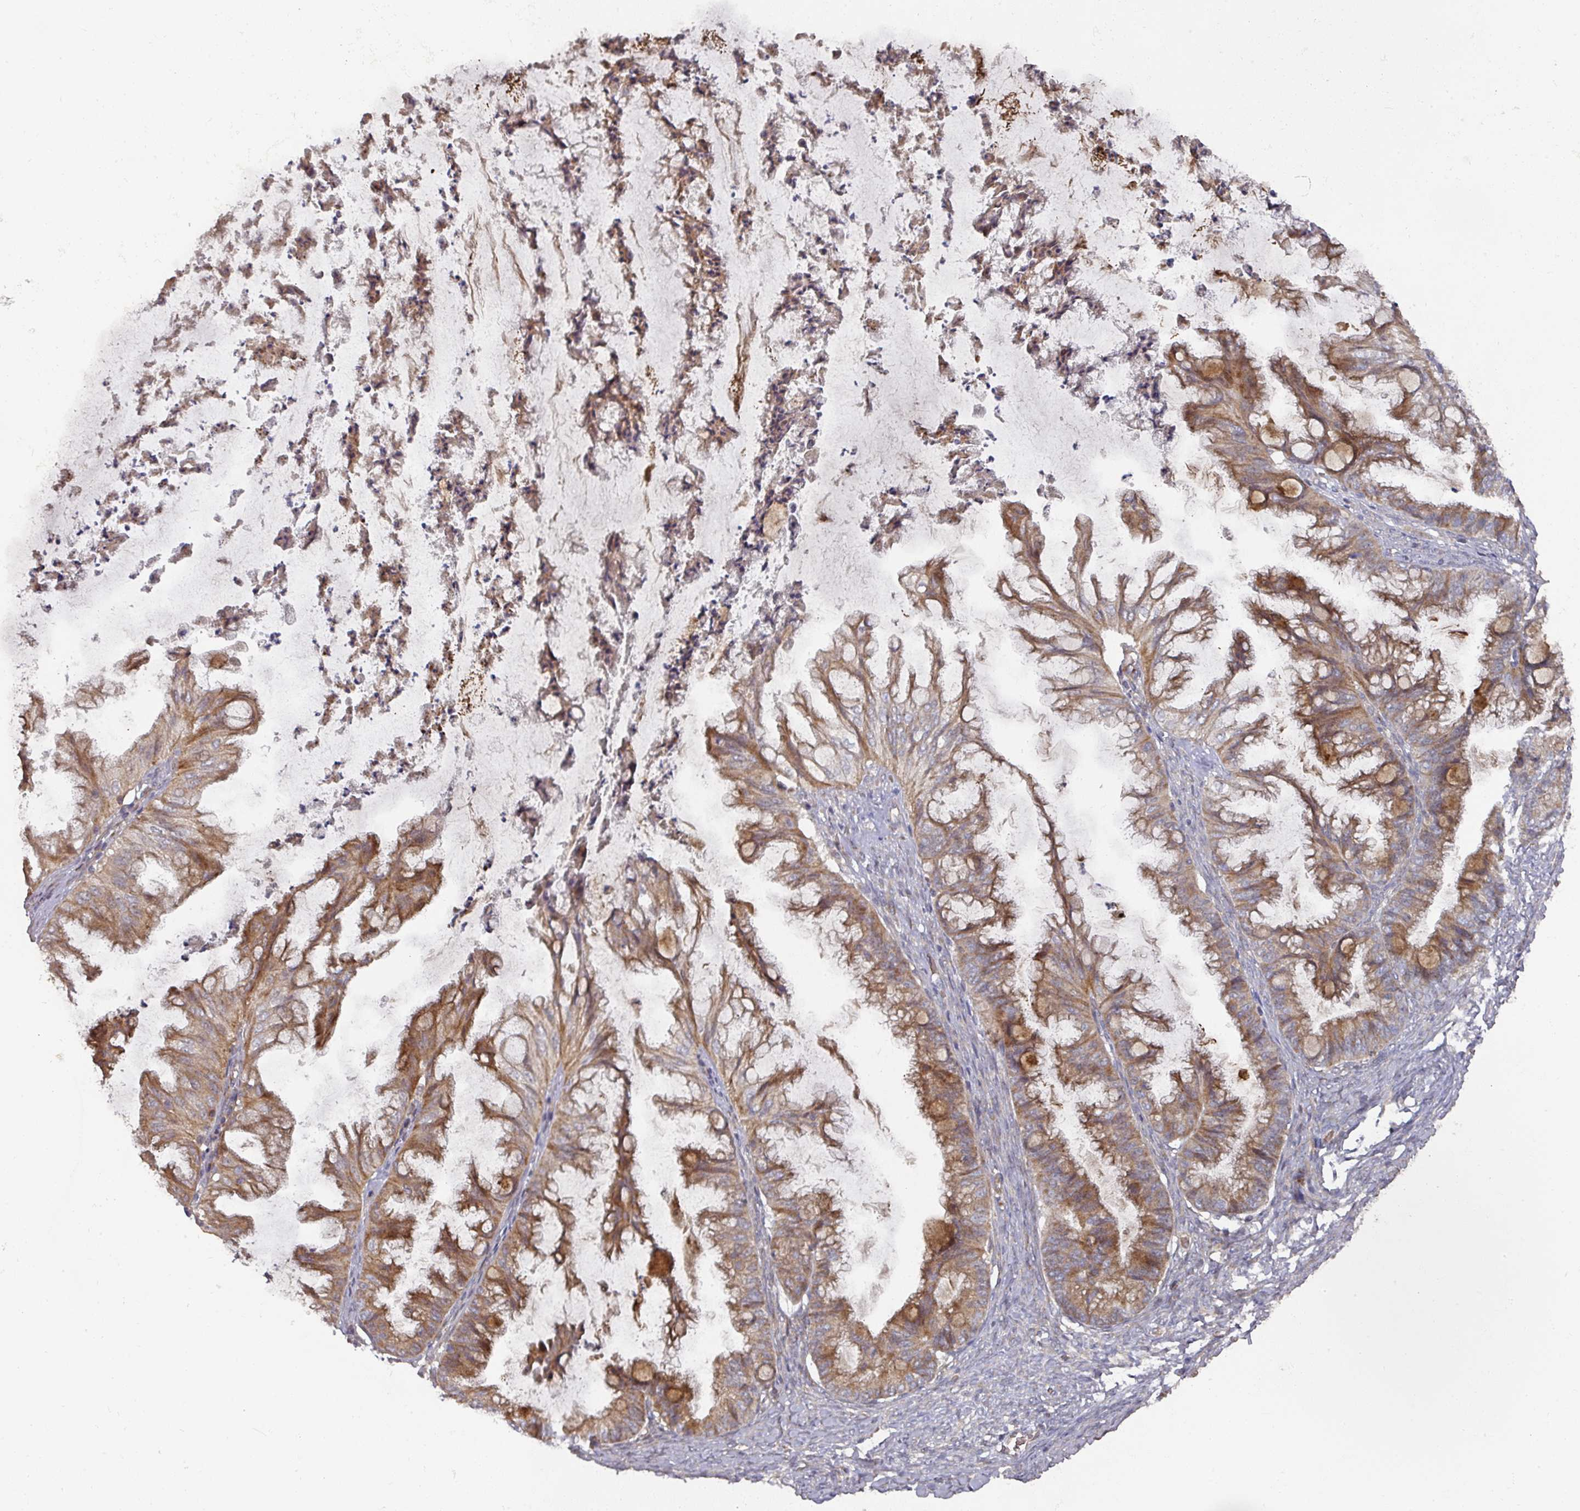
{"staining": {"intensity": "moderate", "quantity": ">75%", "location": "cytoplasmic/membranous"}, "tissue": "ovarian cancer", "cell_type": "Tumor cells", "image_type": "cancer", "snomed": [{"axis": "morphology", "description": "Cystadenocarcinoma, mucinous, NOS"}, {"axis": "topography", "description": "Ovary"}], "caption": "A histopathology image of ovarian cancer stained for a protein reveals moderate cytoplasmic/membranous brown staining in tumor cells.", "gene": "DNAJC7", "patient": {"sex": "female", "age": 35}}